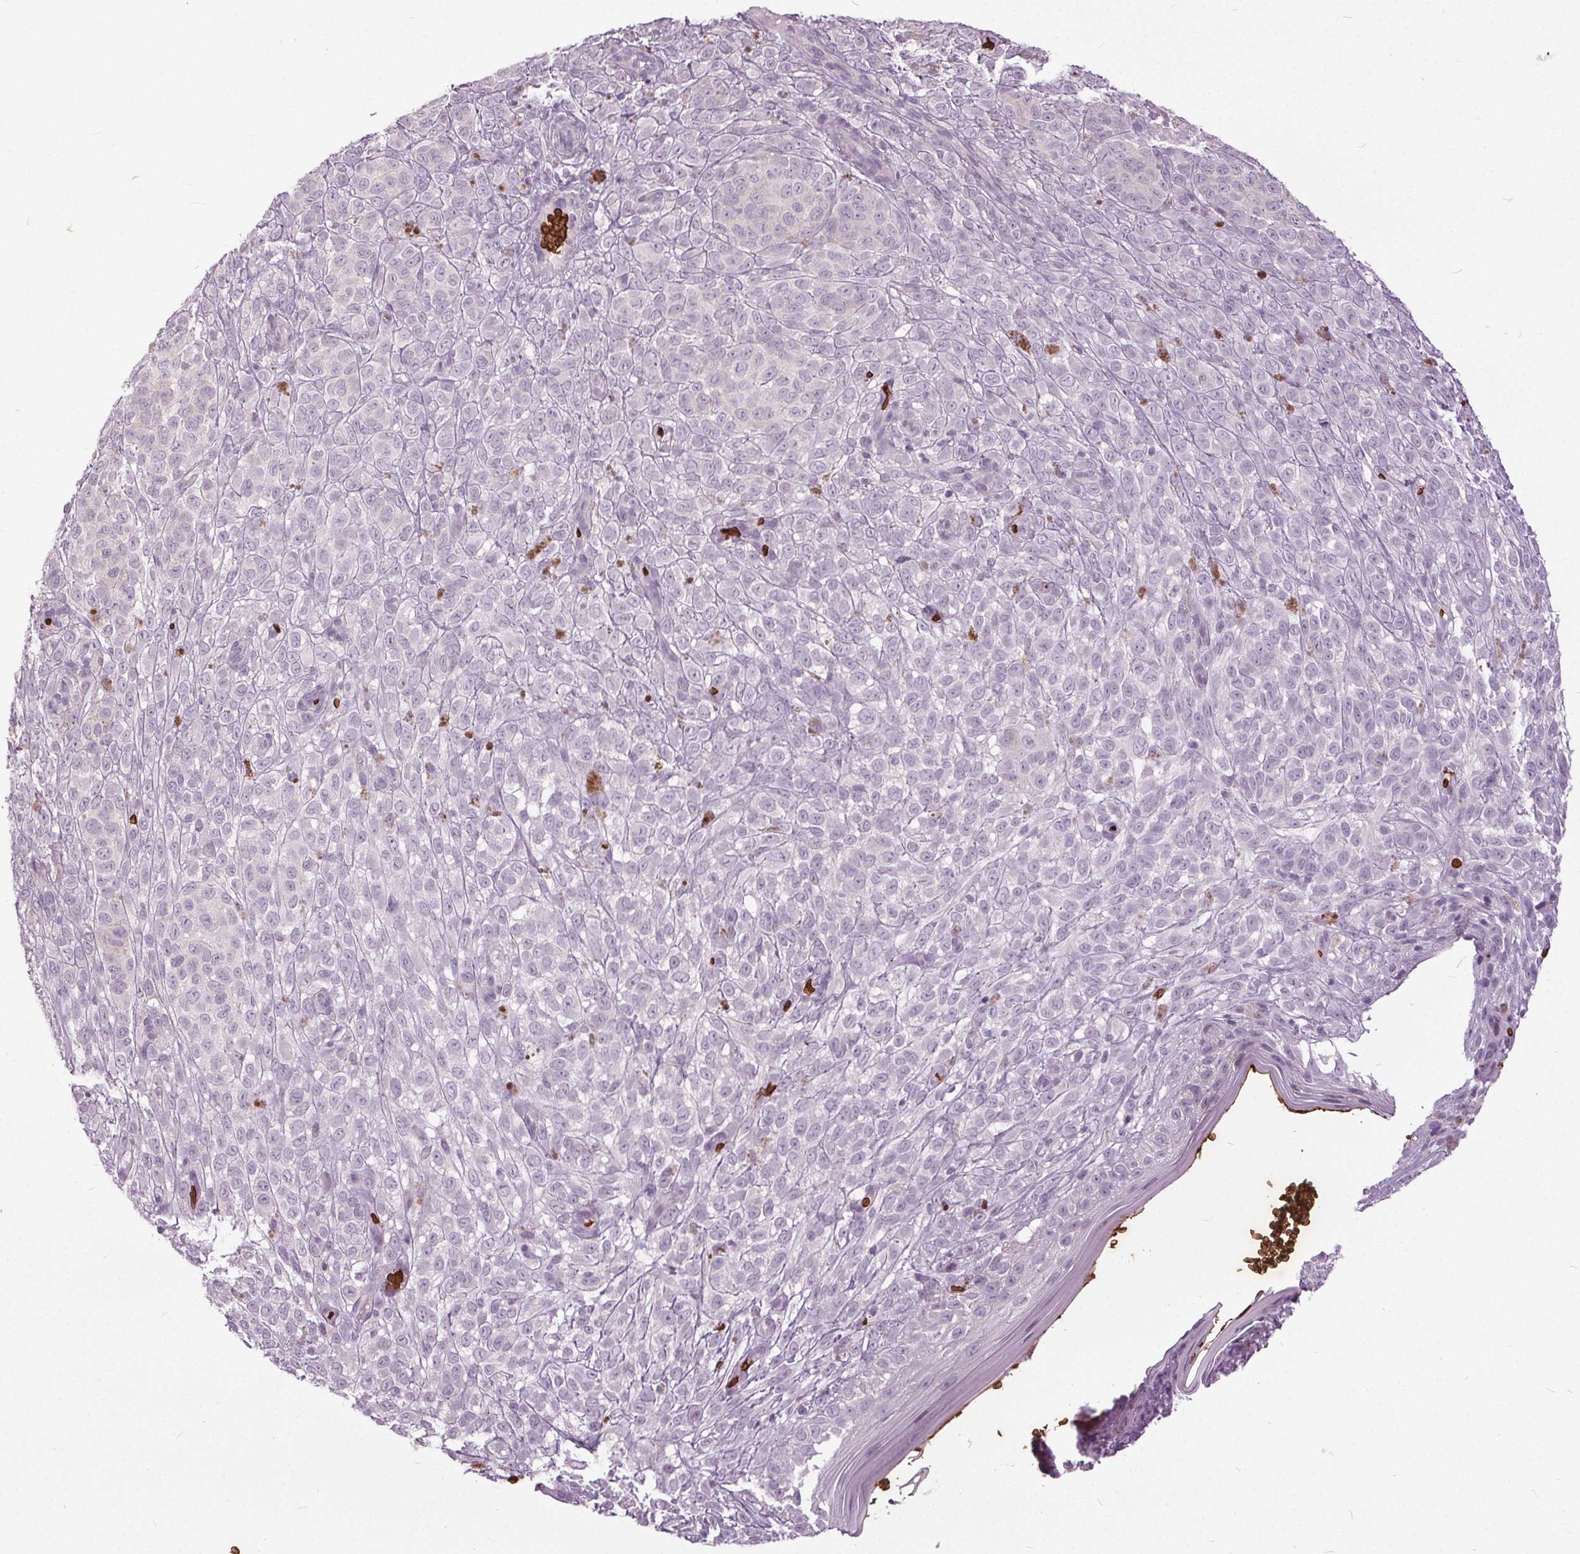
{"staining": {"intensity": "negative", "quantity": "none", "location": "none"}, "tissue": "melanoma", "cell_type": "Tumor cells", "image_type": "cancer", "snomed": [{"axis": "morphology", "description": "Malignant melanoma, NOS"}, {"axis": "topography", "description": "Skin"}], "caption": "Melanoma was stained to show a protein in brown. There is no significant expression in tumor cells. (Stains: DAB immunohistochemistry (IHC) with hematoxylin counter stain, Microscopy: brightfield microscopy at high magnification).", "gene": "SLC4A1", "patient": {"sex": "female", "age": 86}}